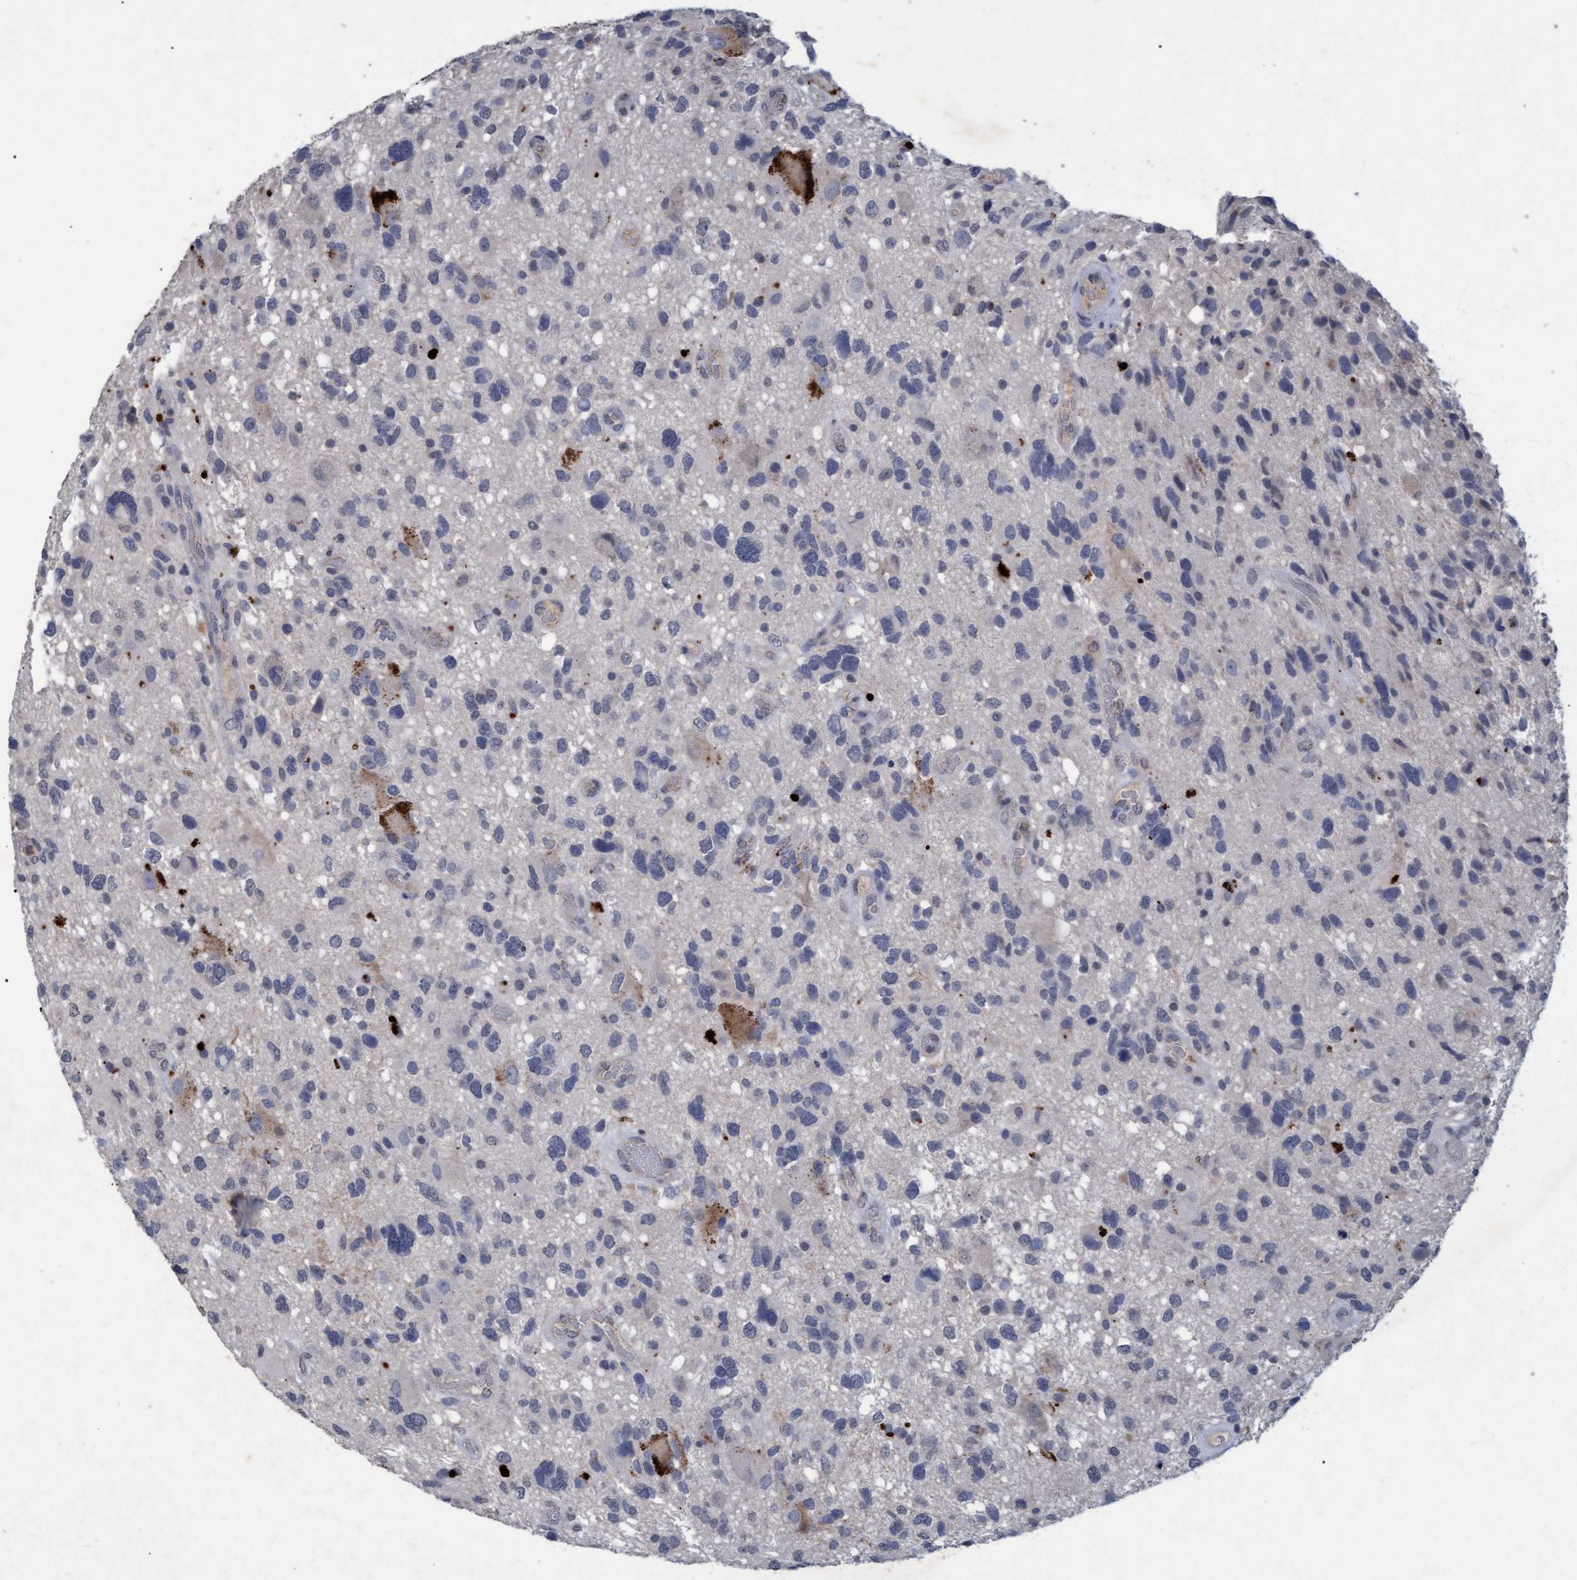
{"staining": {"intensity": "negative", "quantity": "none", "location": "none"}, "tissue": "glioma", "cell_type": "Tumor cells", "image_type": "cancer", "snomed": [{"axis": "morphology", "description": "Glioma, malignant, High grade"}, {"axis": "topography", "description": "Brain"}], "caption": "This micrograph is of glioma stained with immunohistochemistry (IHC) to label a protein in brown with the nuclei are counter-stained blue. There is no staining in tumor cells. (Brightfield microscopy of DAB (3,3'-diaminobenzidine) immunohistochemistry at high magnification).", "gene": "GALC", "patient": {"sex": "male", "age": 33}}